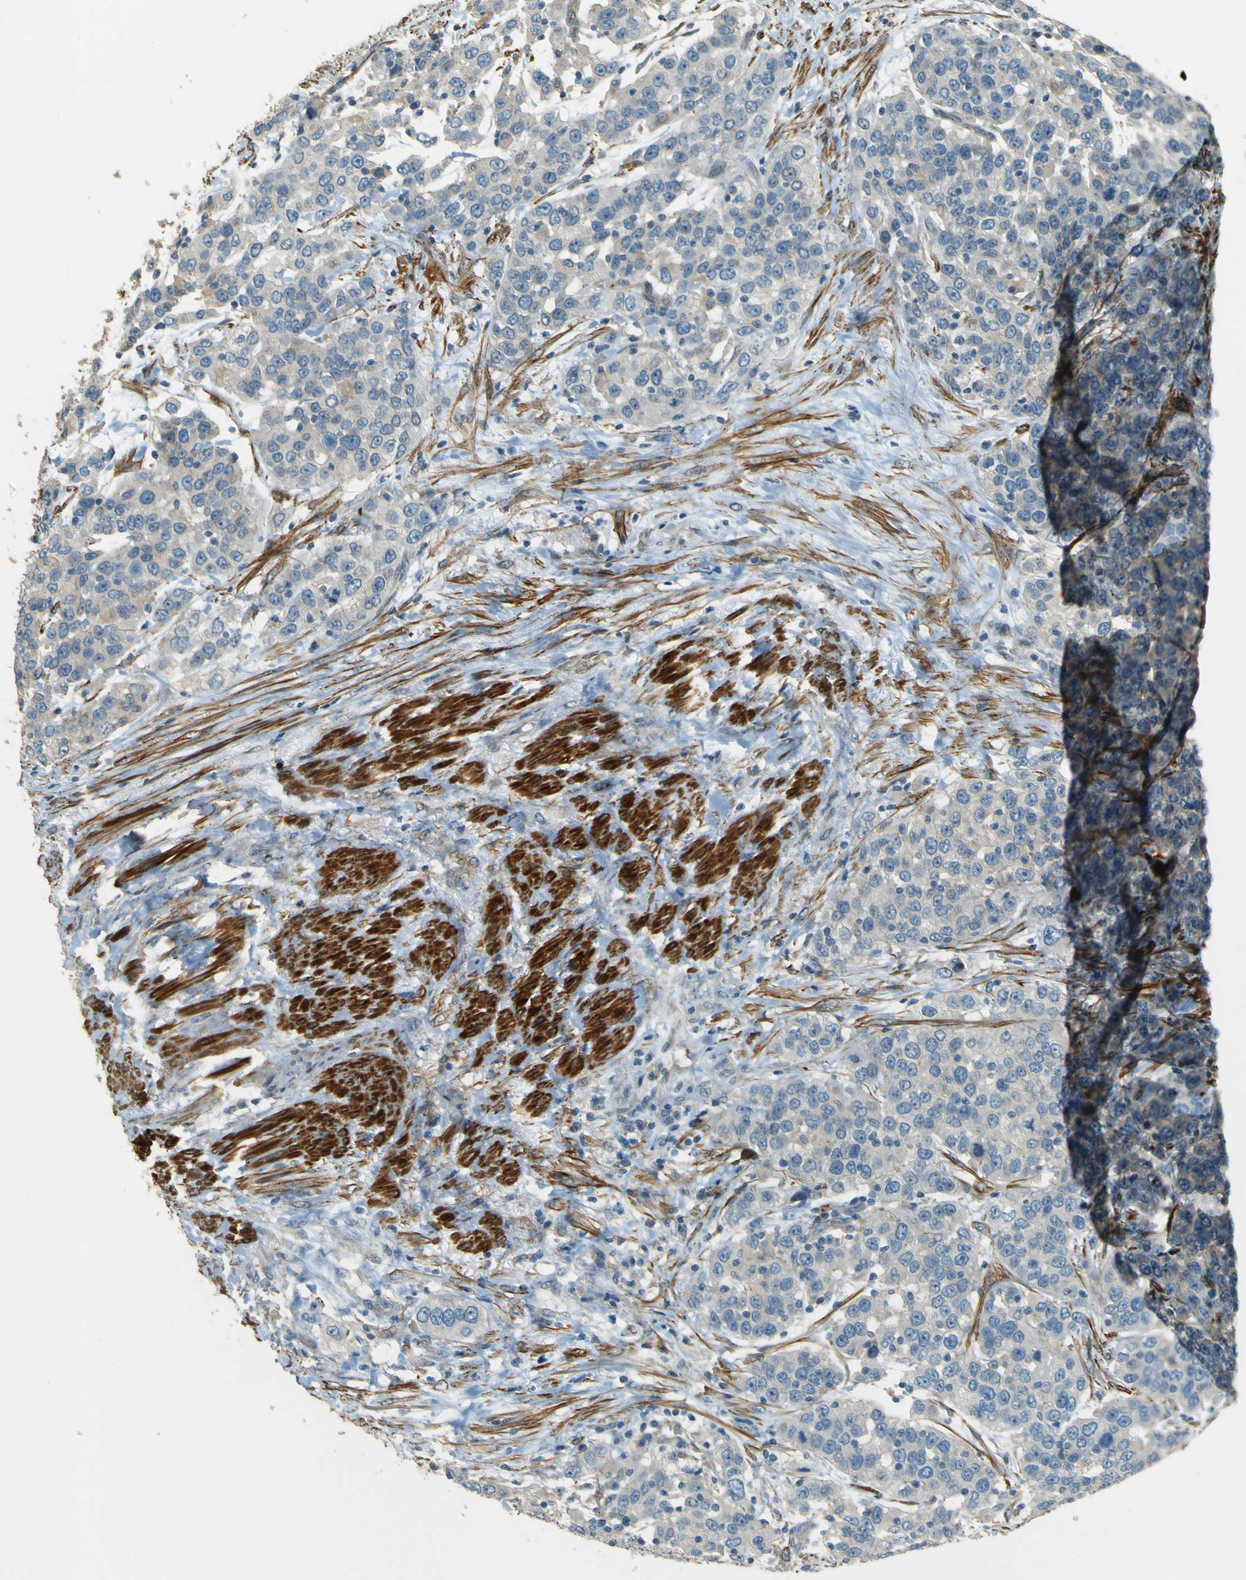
{"staining": {"intensity": "negative", "quantity": "none", "location": "none"}, "tissue": "urothelial cancer", "cell_type": "Tumor cells", "image_type": "cancer", "snomed": [{"axis": "morphology", "description": "Urothelial carcinoma, High grade"}, {"axis": "topography", "description": "Urinary bladder"}], "caption": "Protein analysis of high-grade urothelial carcinoma displays no significant expression in tumor cells.", "gene": "NEXN", "patient": {"sex": "female", "age": 80}}